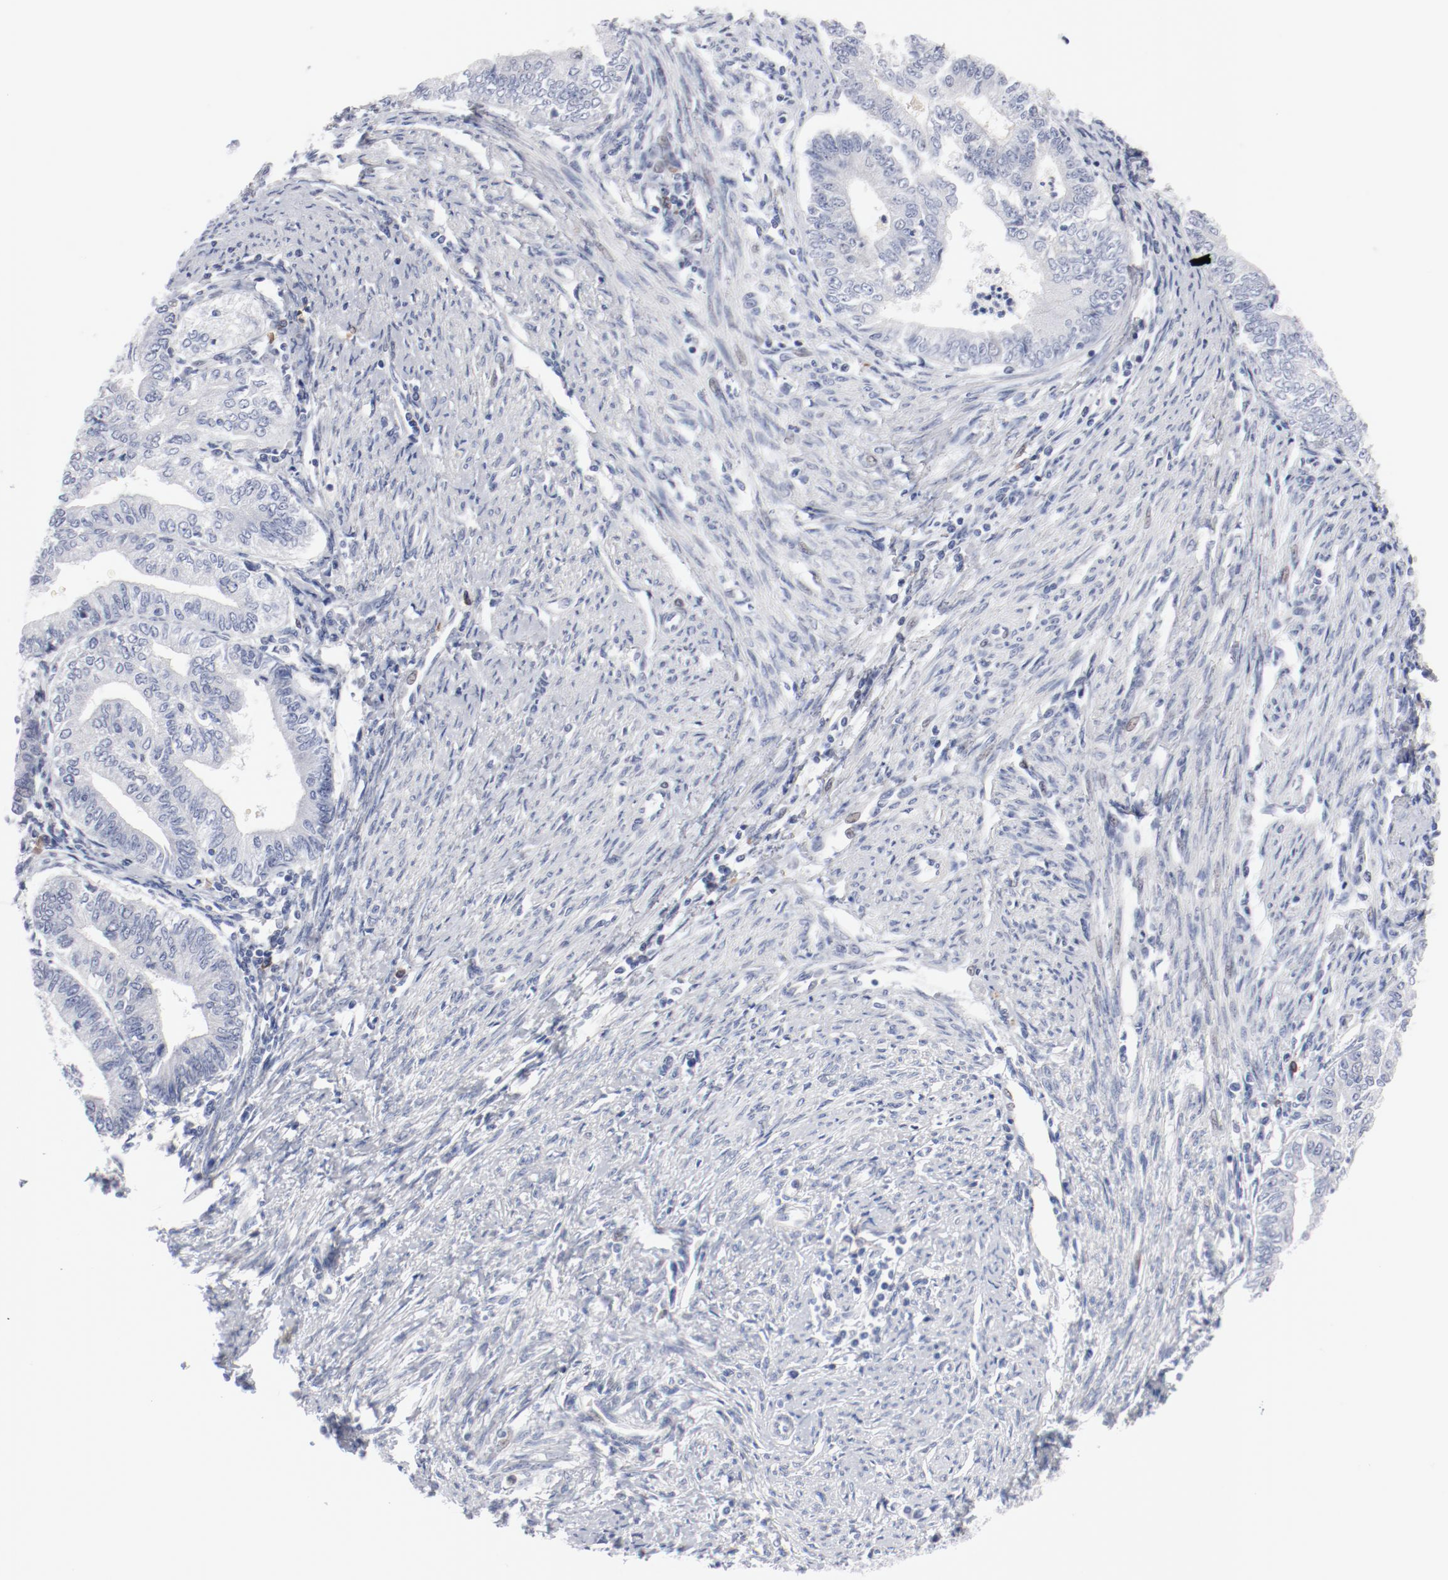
{"staining": {"intensity": "negative", "quantity": "none", "location": "none"}, "tissue": "endometrial cancer", "cell_type": "Tumor cells", "image_type": "cancer", "snomed": [{"axis": "morphology", "description": "Adenocarcinoma, NOS"}, {"axis": "topography", "description": "Endometrium"}], "caption": "Immunohistochemistry (IHC) of endometrial adenocarcinoma shows no positivity in tumor cells. The staining is performed using DAB brown chromogen with nuclei counter-stained in using hematoxylin.", "gene": "KCNK13", "patient": {"sex": "female", "age": 66}}